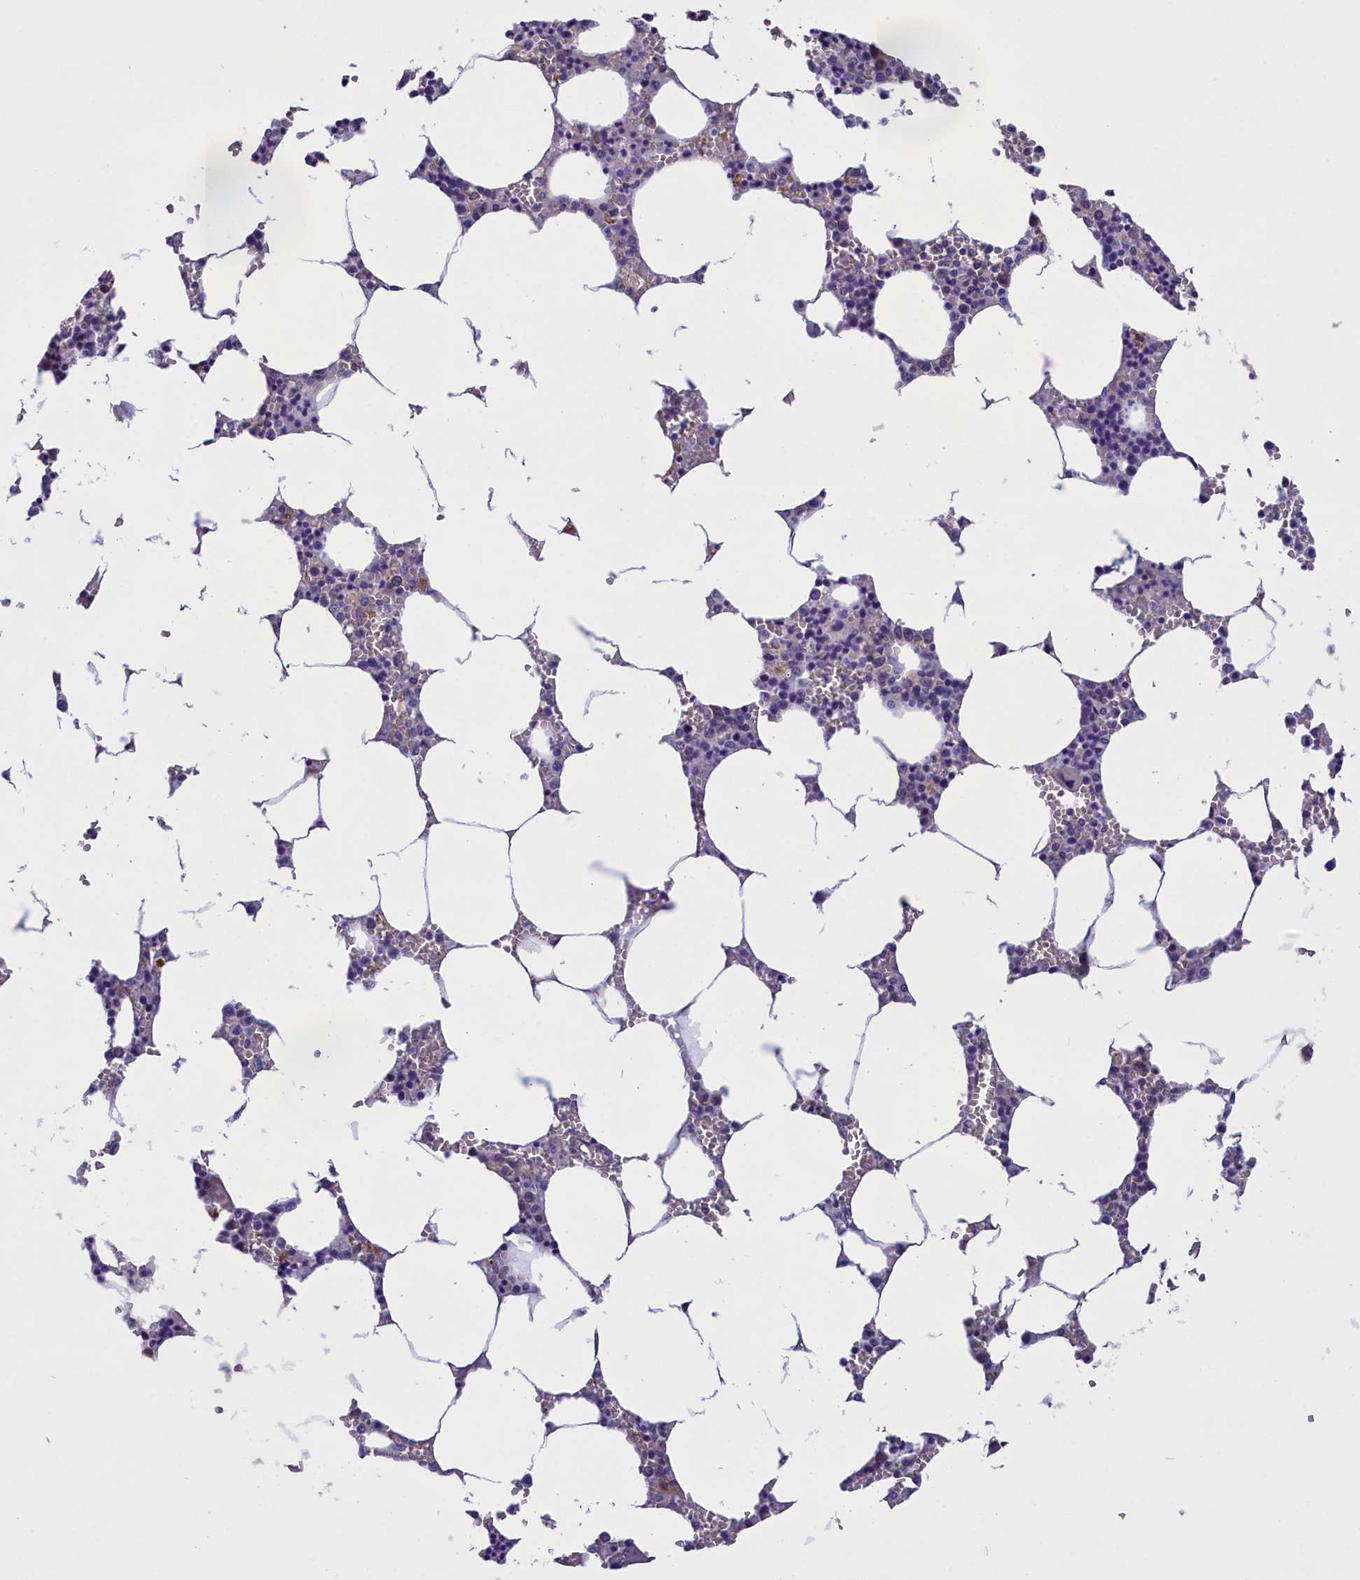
{"staining": {"intensity": "negative", "quantity": "none", "location": "none"}, "tissue": "bone marrow", "cell_type": "Hematopoietic cells", "image_type": "normal", "snomed": [{"axis": "morphology", "description": "Normal tissue, NOS"}, {"axis": "topography", "description": "Bone marrow"}], "caption": "DAB (3,3'-diaminobenzidine) immunohistochemical staining of benign human bone marrow reveals no significant expression in hematopoietic cells. (DAB (3,3'-diaminobenzidine) immunohistochemistry with hematoxylin counter stain).", "gene": "ENPP6", "patient": {"sex": "male", "age": 70}}